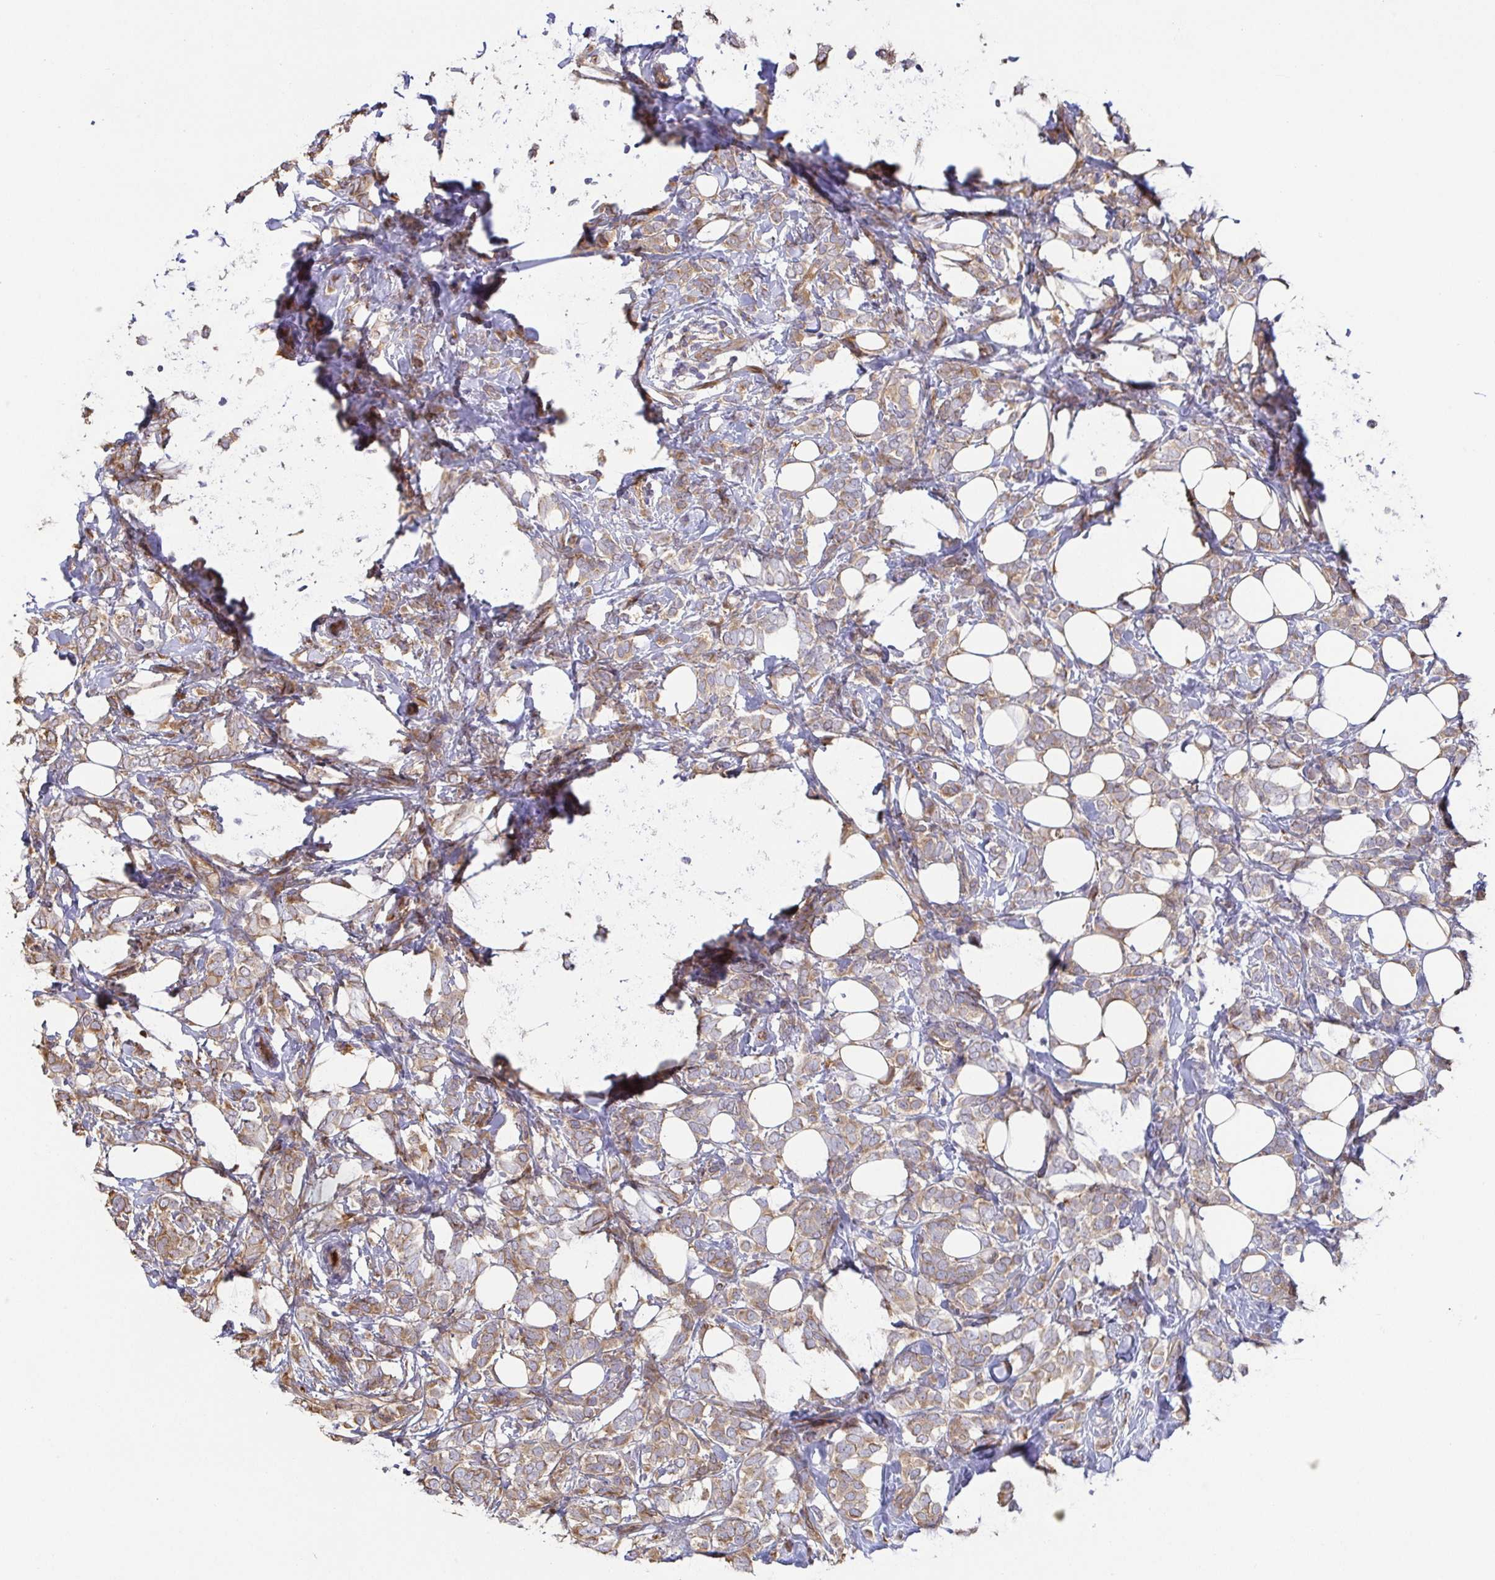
{"staining": {"intensity": "weak", "quantity": ">75%", "location": "cytoplasmic/membranous"}, "tissue": "breast cancer", "cell_type": "Tumor cells", "image_type": "cancer", "snomed": [{"axis": "morphology", "description": "Lobular carcinoma"}, {"axis": "topography", "description": "Breast"}], "caption": "Immunohistochemical staining of lobular carcinoma (breast) reveals weak cytoplasmic/membranous protein positivity in about >75% of tumor cells.", "gene": "EIF3D", "patient": {"sex": "female", "age": 49}}